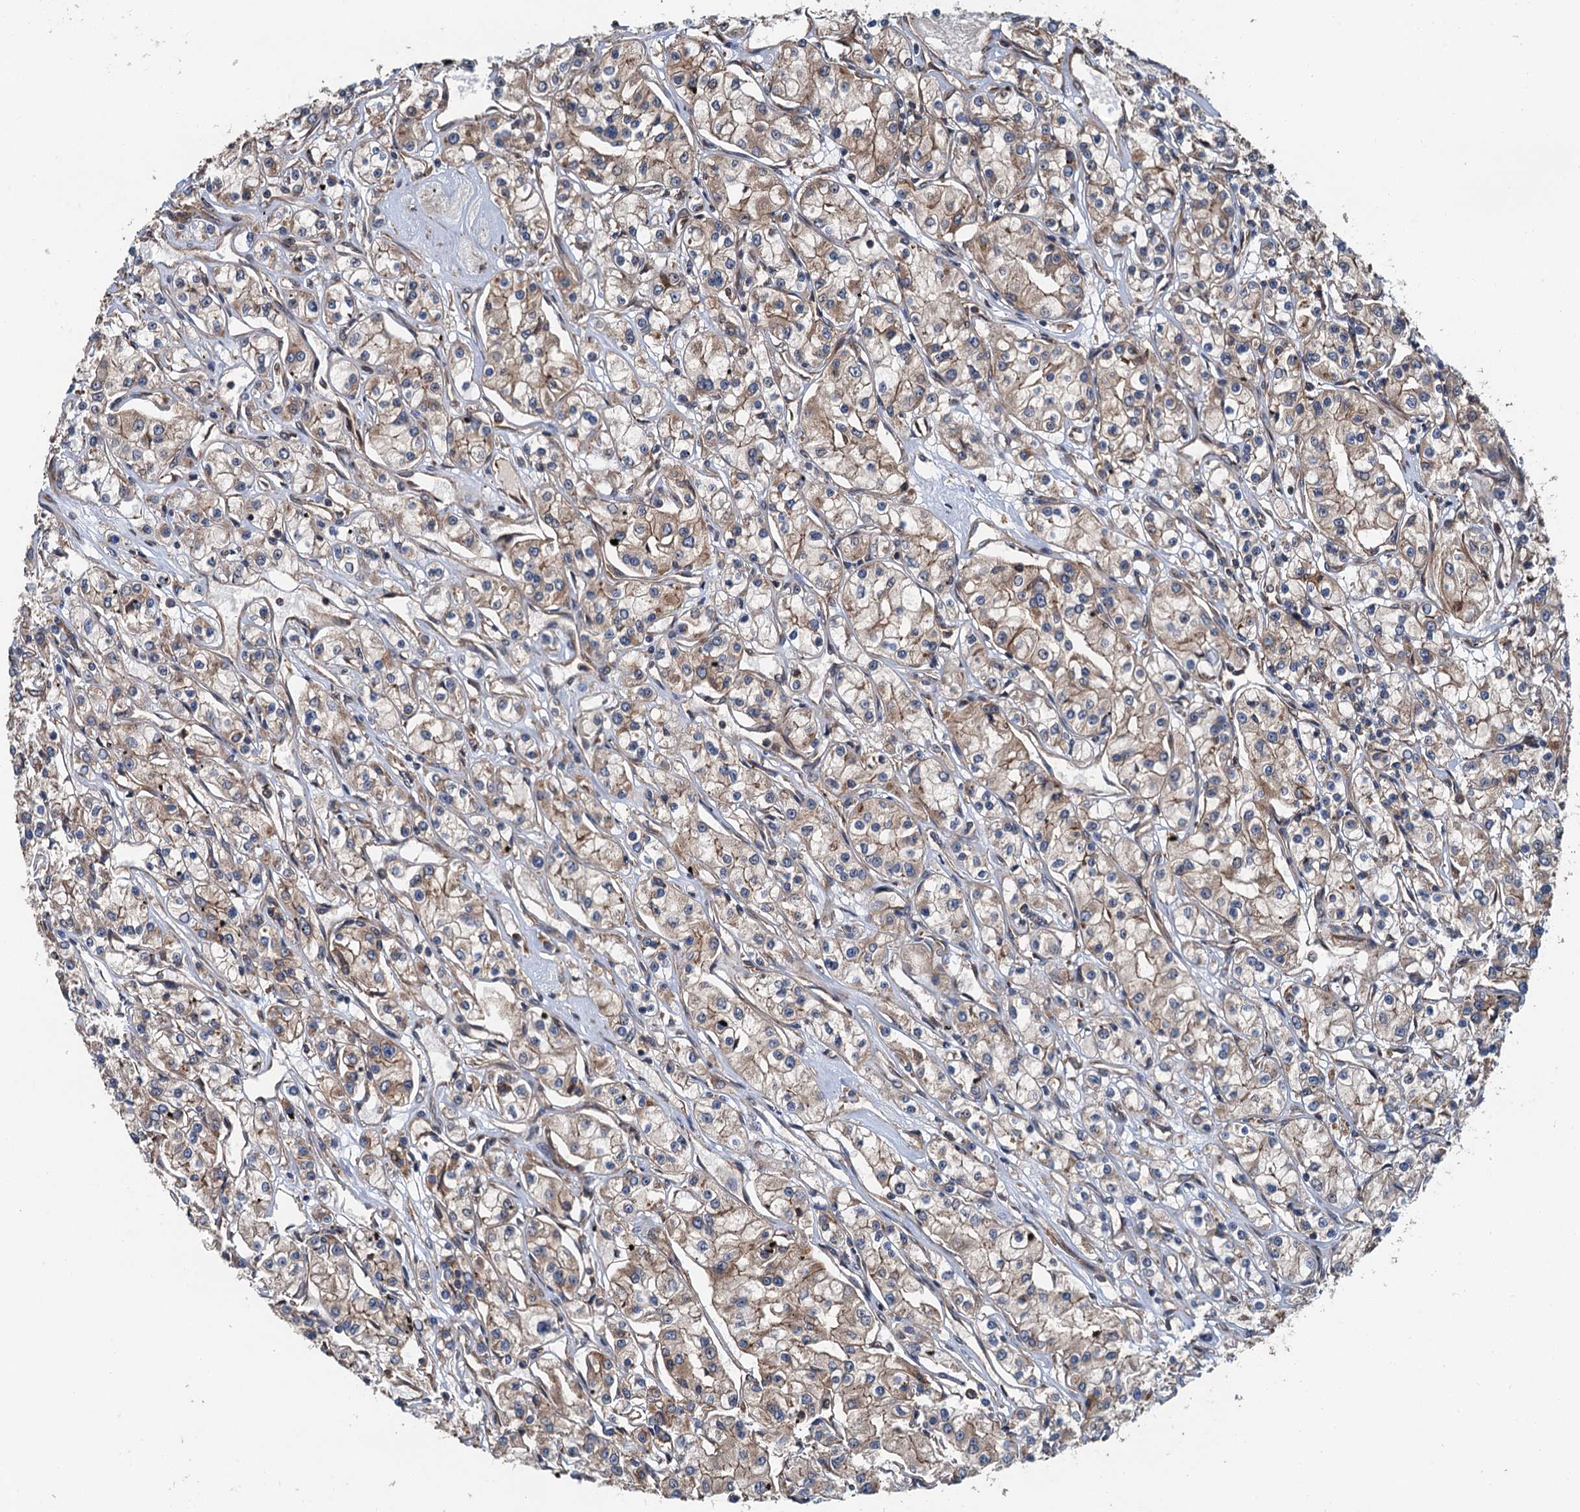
{"staining": {"intensity": "moderate", "quantity": "25%-75%", "location": "cytoplasmic/membranous"}, "tissue": "renal cancer", "cell_type": "Tumor cells", "image_type": "cancer", "snomed": [{"axis": "morphology", "description": "Adenocarcinoma, NOS"}, {"axis": "topography", "description": "Kidney"}], "caption": "Immunohistochemistry of adenocarcinoma (renal) displays medium levels of moderate cytoplasmic/membranous positivity in about 25%-75% of tumor cells.", "gene": "COG3", "patient": {"sex": "female", "age": 59}}